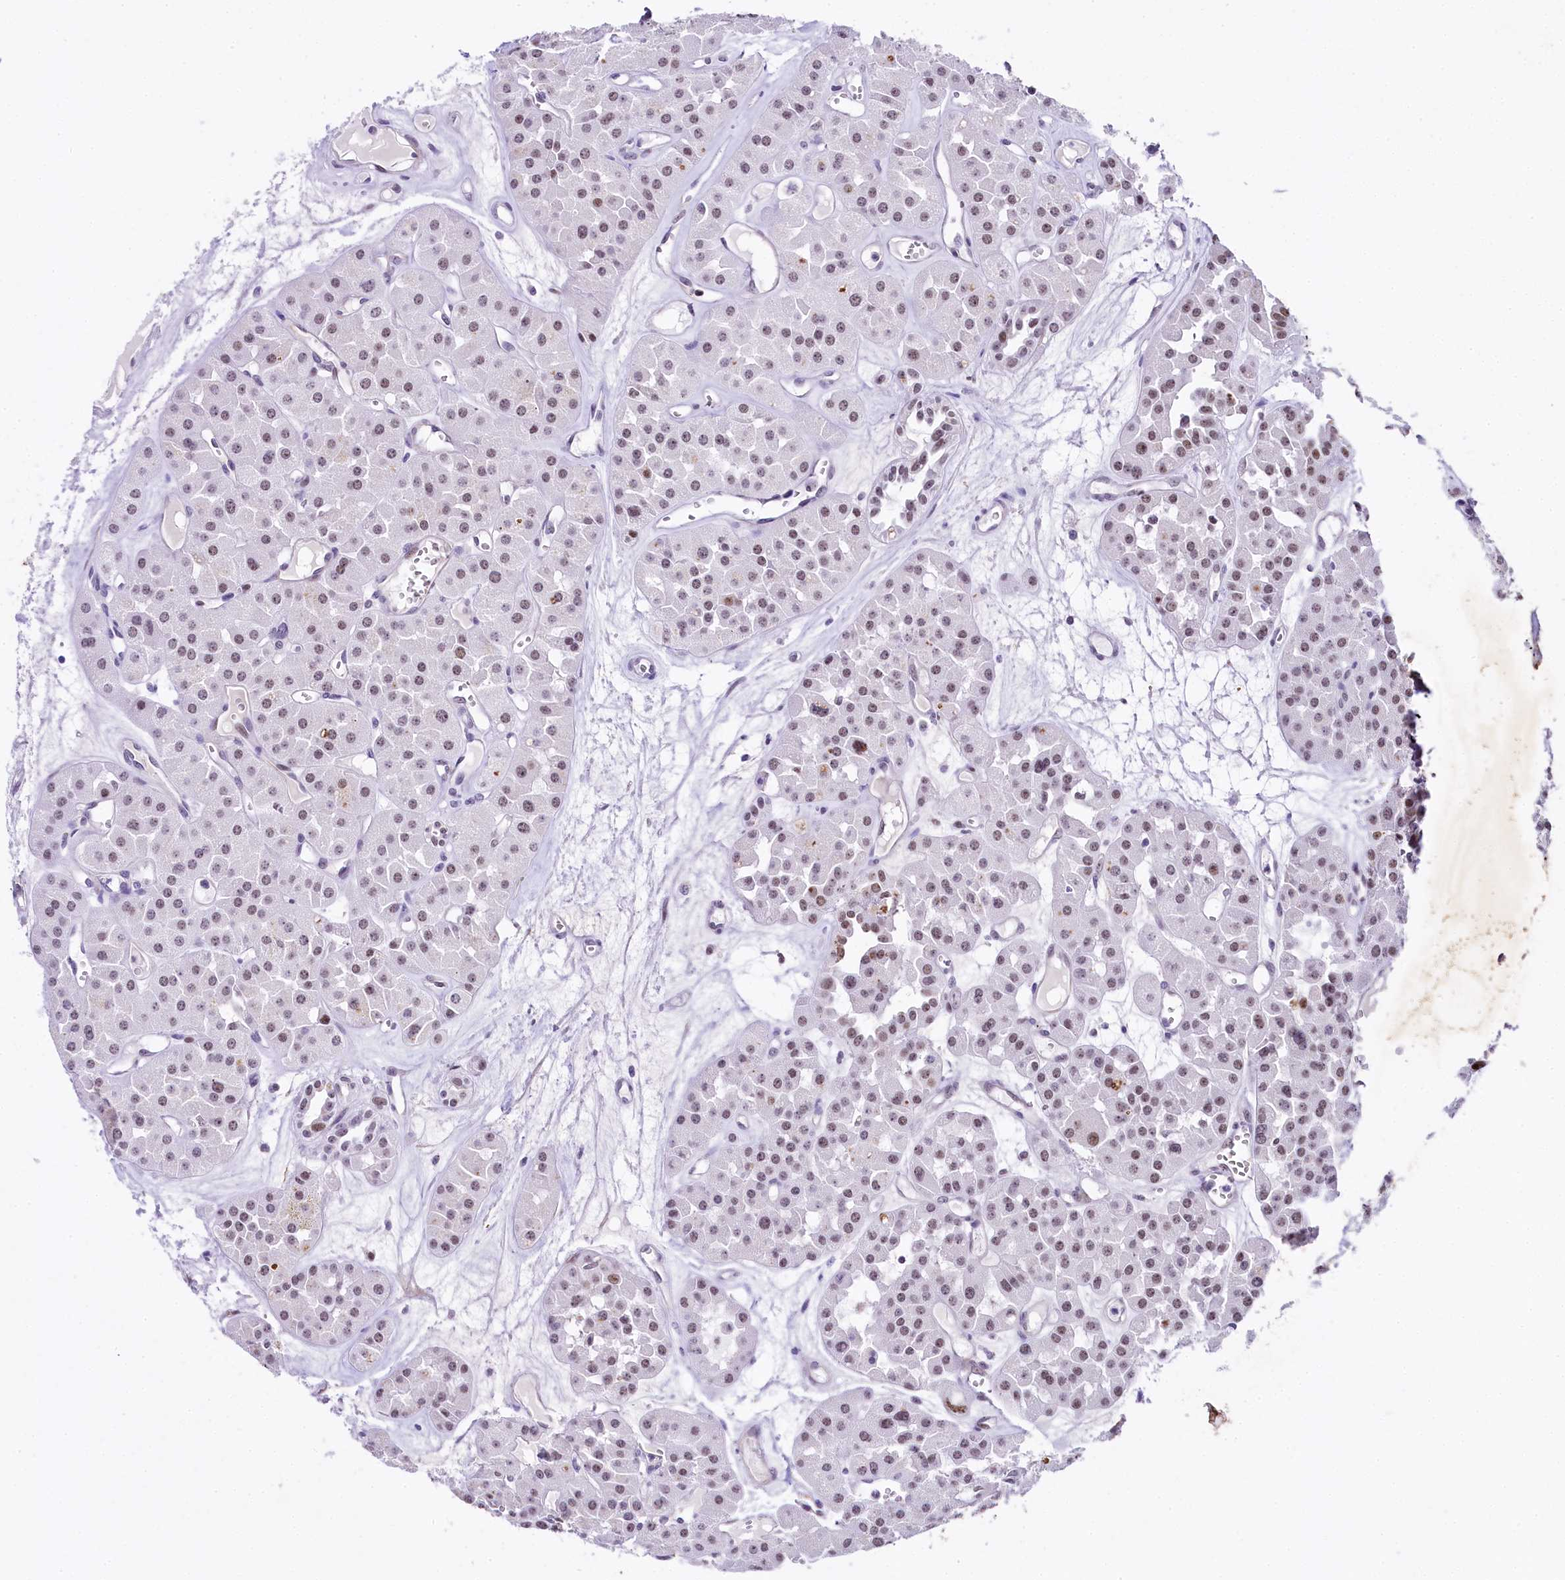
{"staining": {"intensity": "weak", "quantity": "<25%", "location": "nuclear"}, "tissue": "renal cancer", "cell_type": "Tumor cells", "image_type": "cancer", "snomed": [{"axis": "morphology", "description": "Carcinoma, NOS"}, {"axis": "topography", "description": "Kidney"}], "caption": "DAB (3,3'-diaminobenzidine) immunohistochemical staining of carcinoma (renal) demonstrates no significant positivity in tumor cells.", "gene": "SAMD10", "patient": {"sex": "female", "age": 75}}